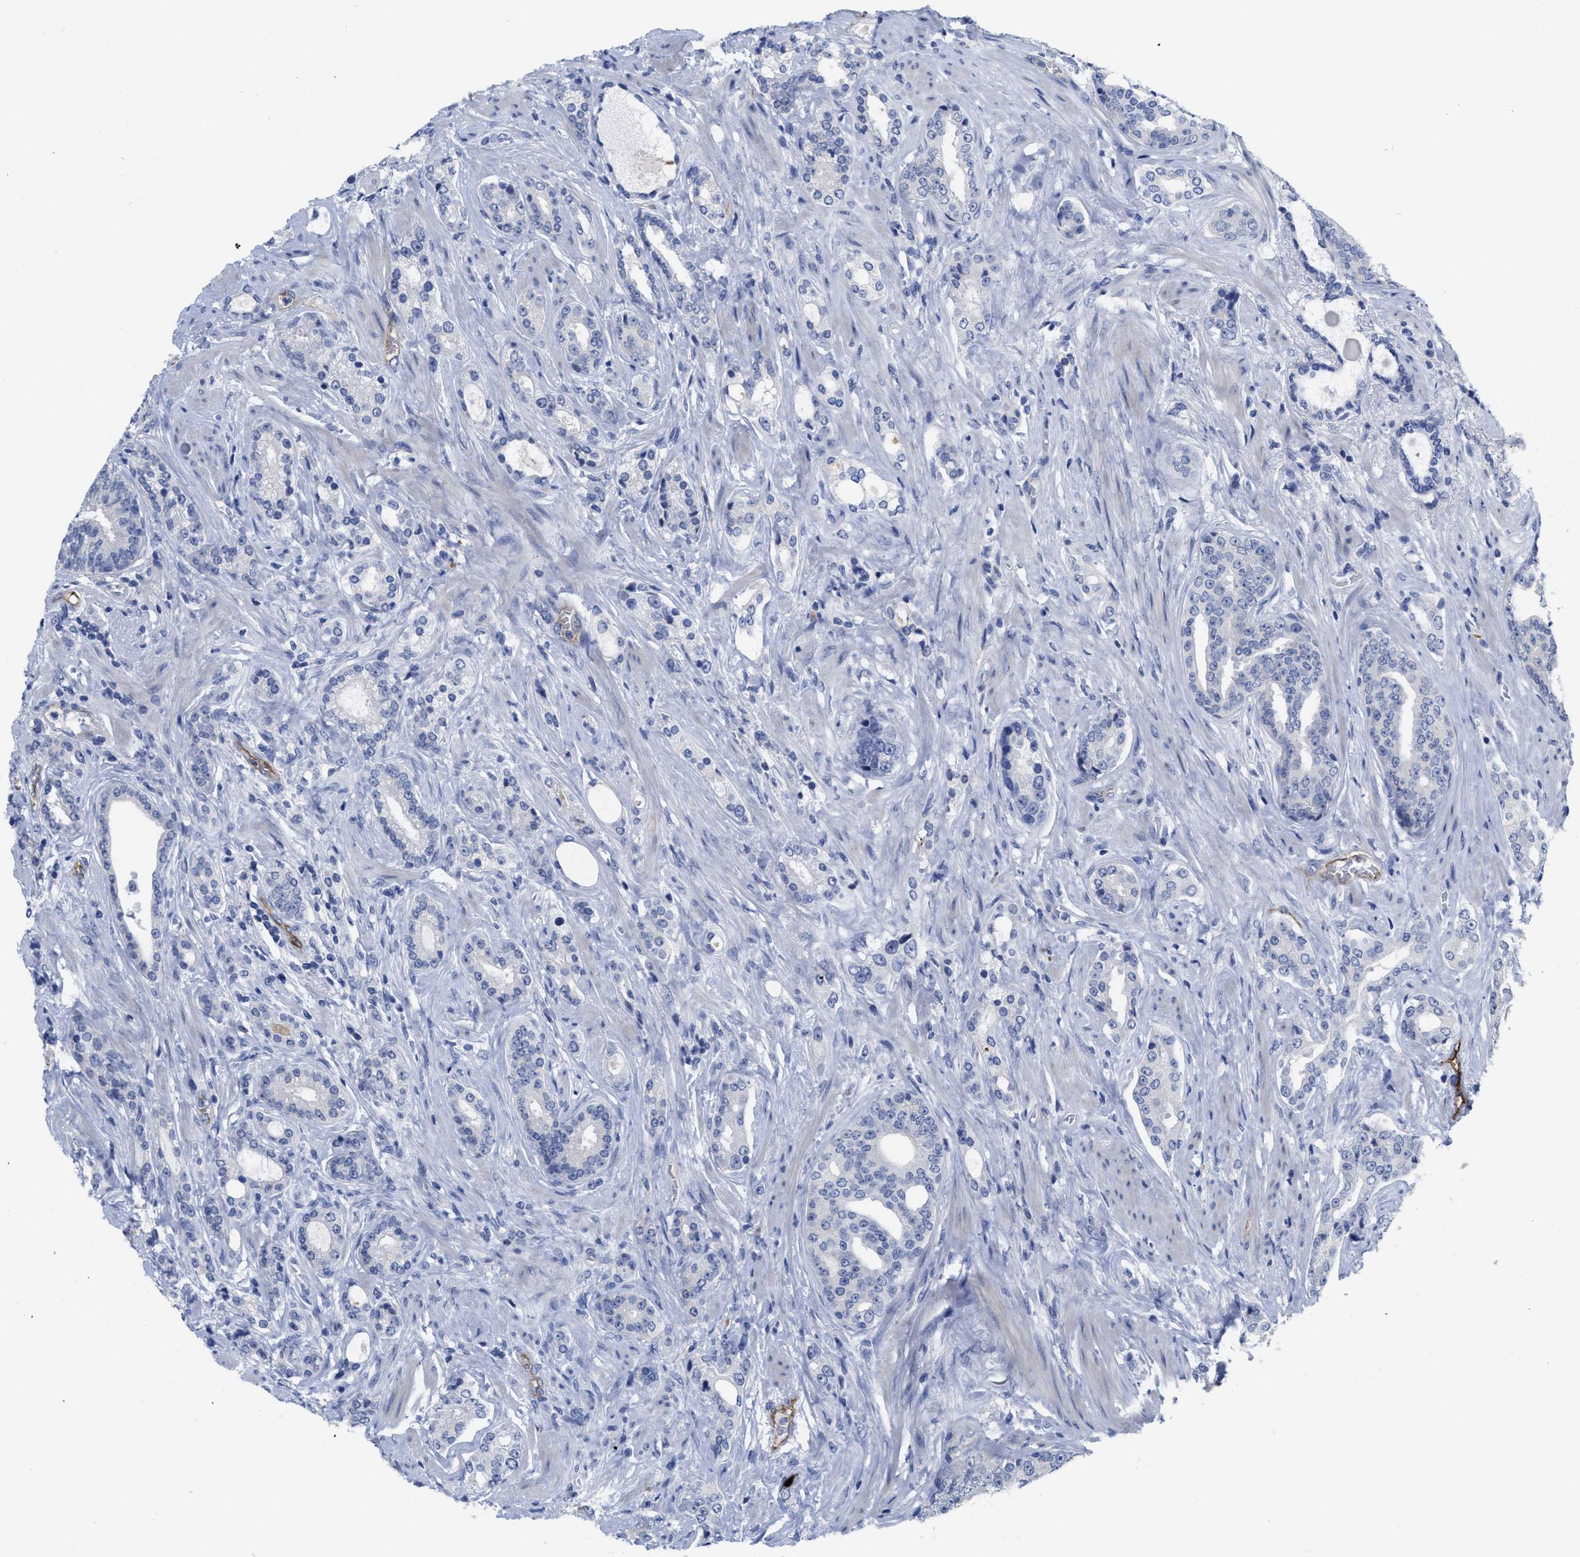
{"staining": {"intensity": "negative", "quantity": "none", "location": "none"}, "tissue": "prostate cancer", "cell_type": "Tumor cells", "image_type": "cancer", "snomed": [{"axis": "morphology", "description": "Adenocarcinoma, High grade"}, {"axis": "topography", "description": "Prostate"}], "caption": "Tumor cells show no significant protein expression in high-grade adenocarcinoma (prostate). Nuclei are stained in blue.", "gene": "ACKR1", "patient": {"sex": "male", "age": 71}}